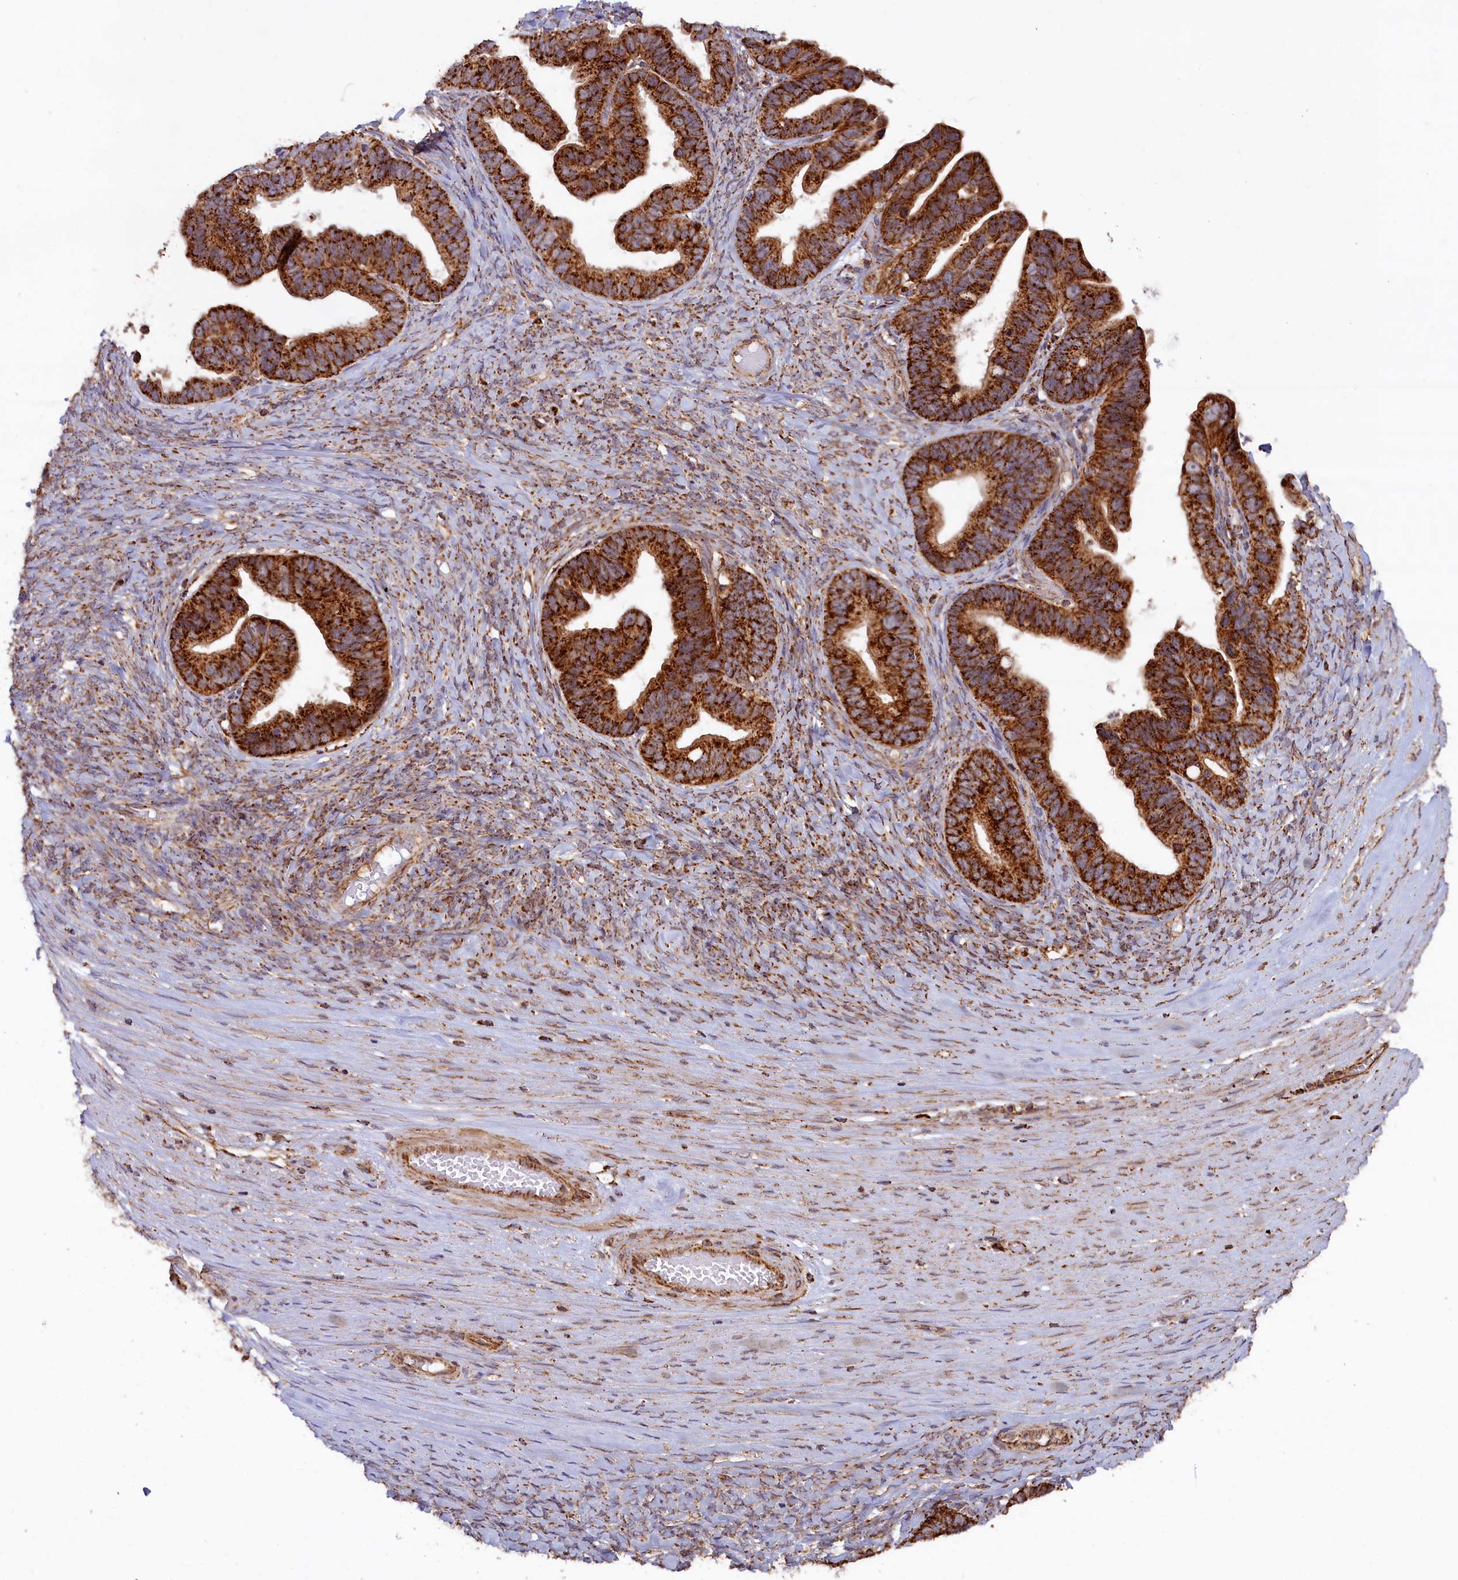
{"staining": {"intensity": "strong", "quantity": ">75%", "location": "cytoplasmic/membranous"}, "tissue": "ovarian cancer", "cell_type": "Tumor cells", "image_type": "cancer", "snomed": [{"axis": "morphology", "description": "Cystadenocarcinoma, serous, NOS"}, {"axis": "topography", "description": "Ovary"}], "caption": "Immunohistochemistry (IHC) histopathology image of neoplastic tissue: ovarian cancer stained using immunohistochemistry (IHC) displays high levels of strong protein expression localized specifically in the cytoplasmic/membranous of tumor cells, appearing as a cytoplasmic/membranous brown color.", "gene": "MACROD1", "patient": {"sex": "female", "age": 56}}